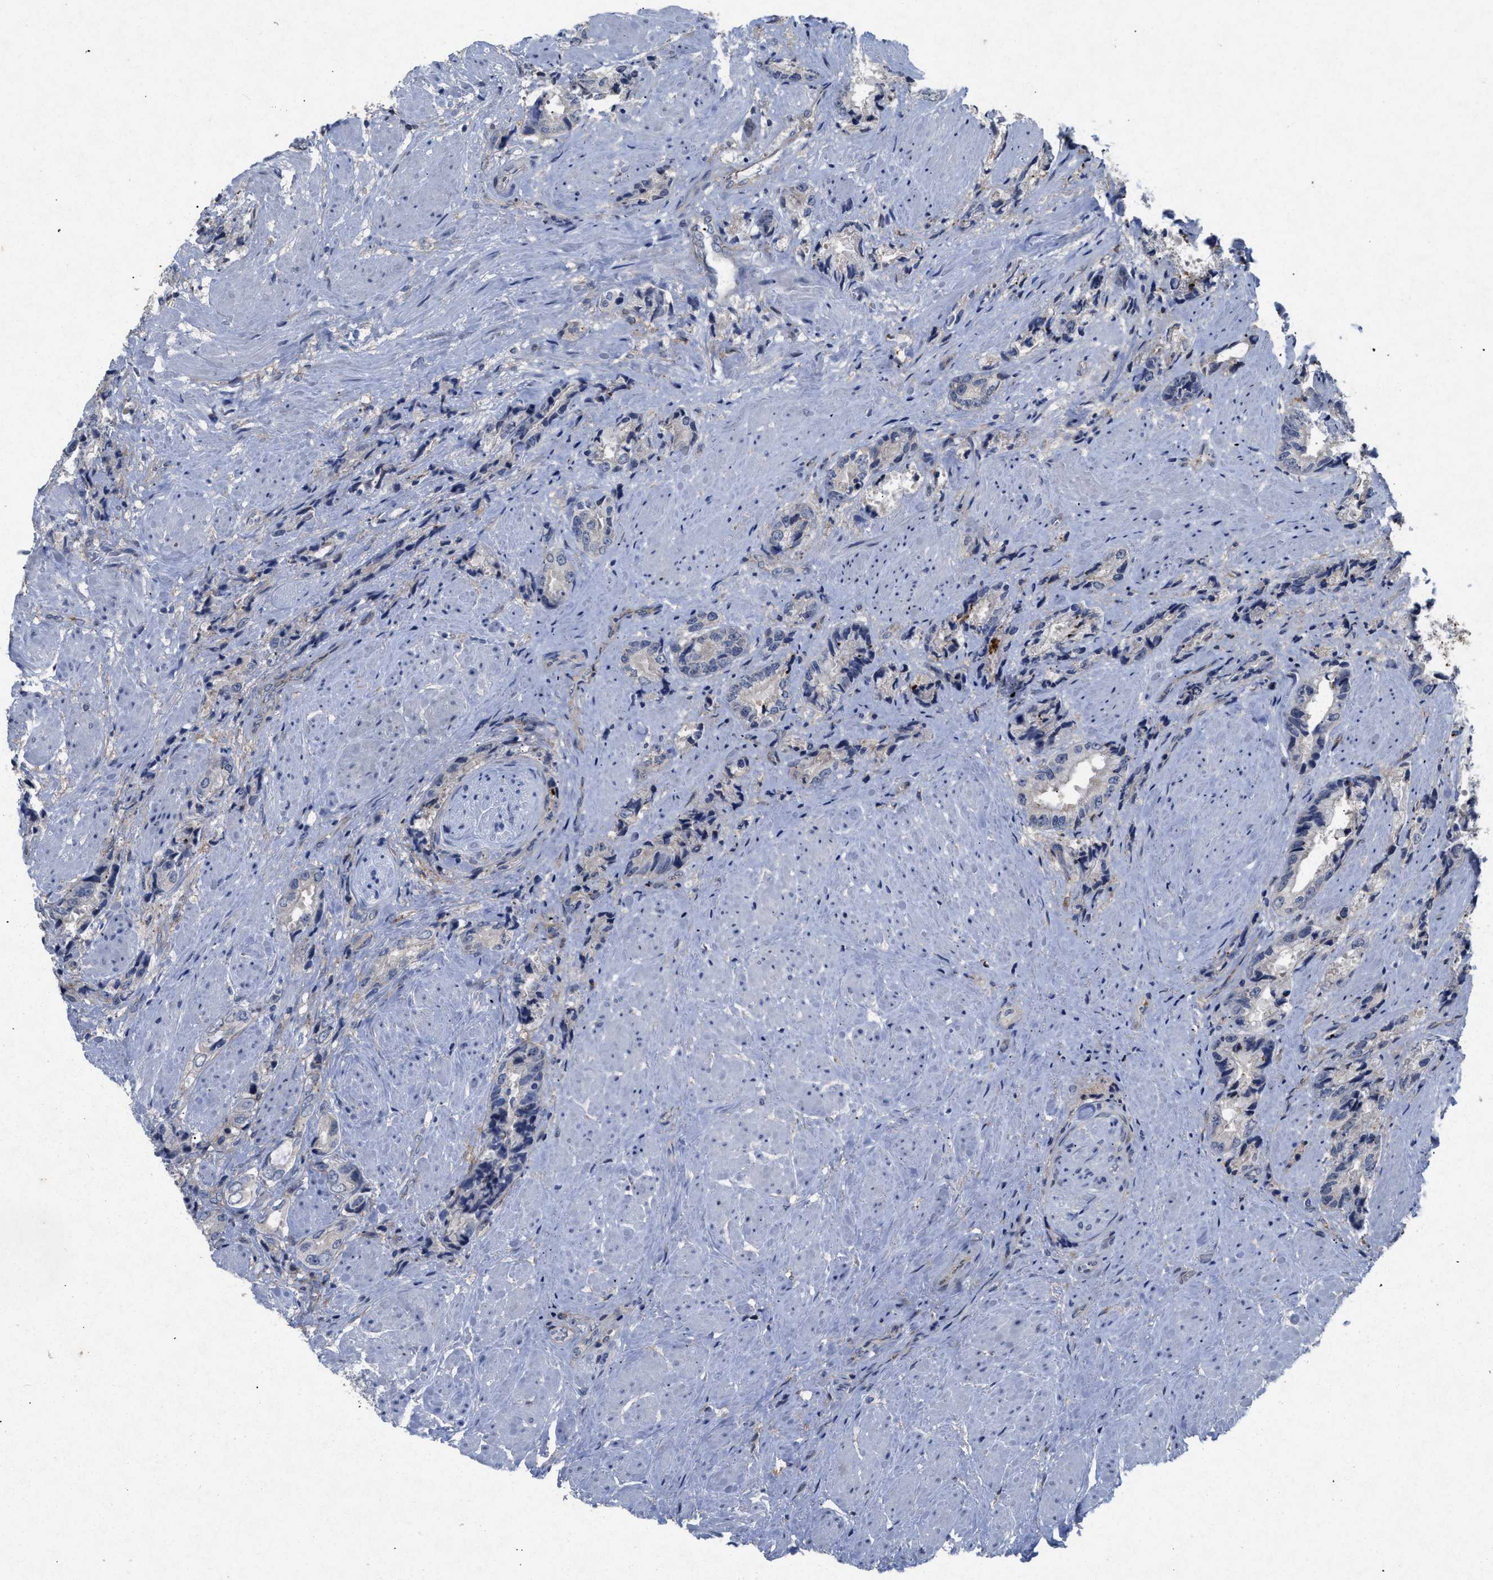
{"staining": {"intensity": "negative", "quantity": "none", "location": "none"}, "tissue": "prostate cancer", "cell_type": "Tumor cells", "image_type": "cancer", "snomed": [{"axis": "morphology", "description": "Adenocarcinoma, High grade"}, {"axis": "topography", "description": "Prostate"}], "caption": "The image shows no staining of tumor cells in prostate high-grade adenocarcinoma.", "gene": "PDGFRA", "patient": {"sex": "male", "age": 61}}